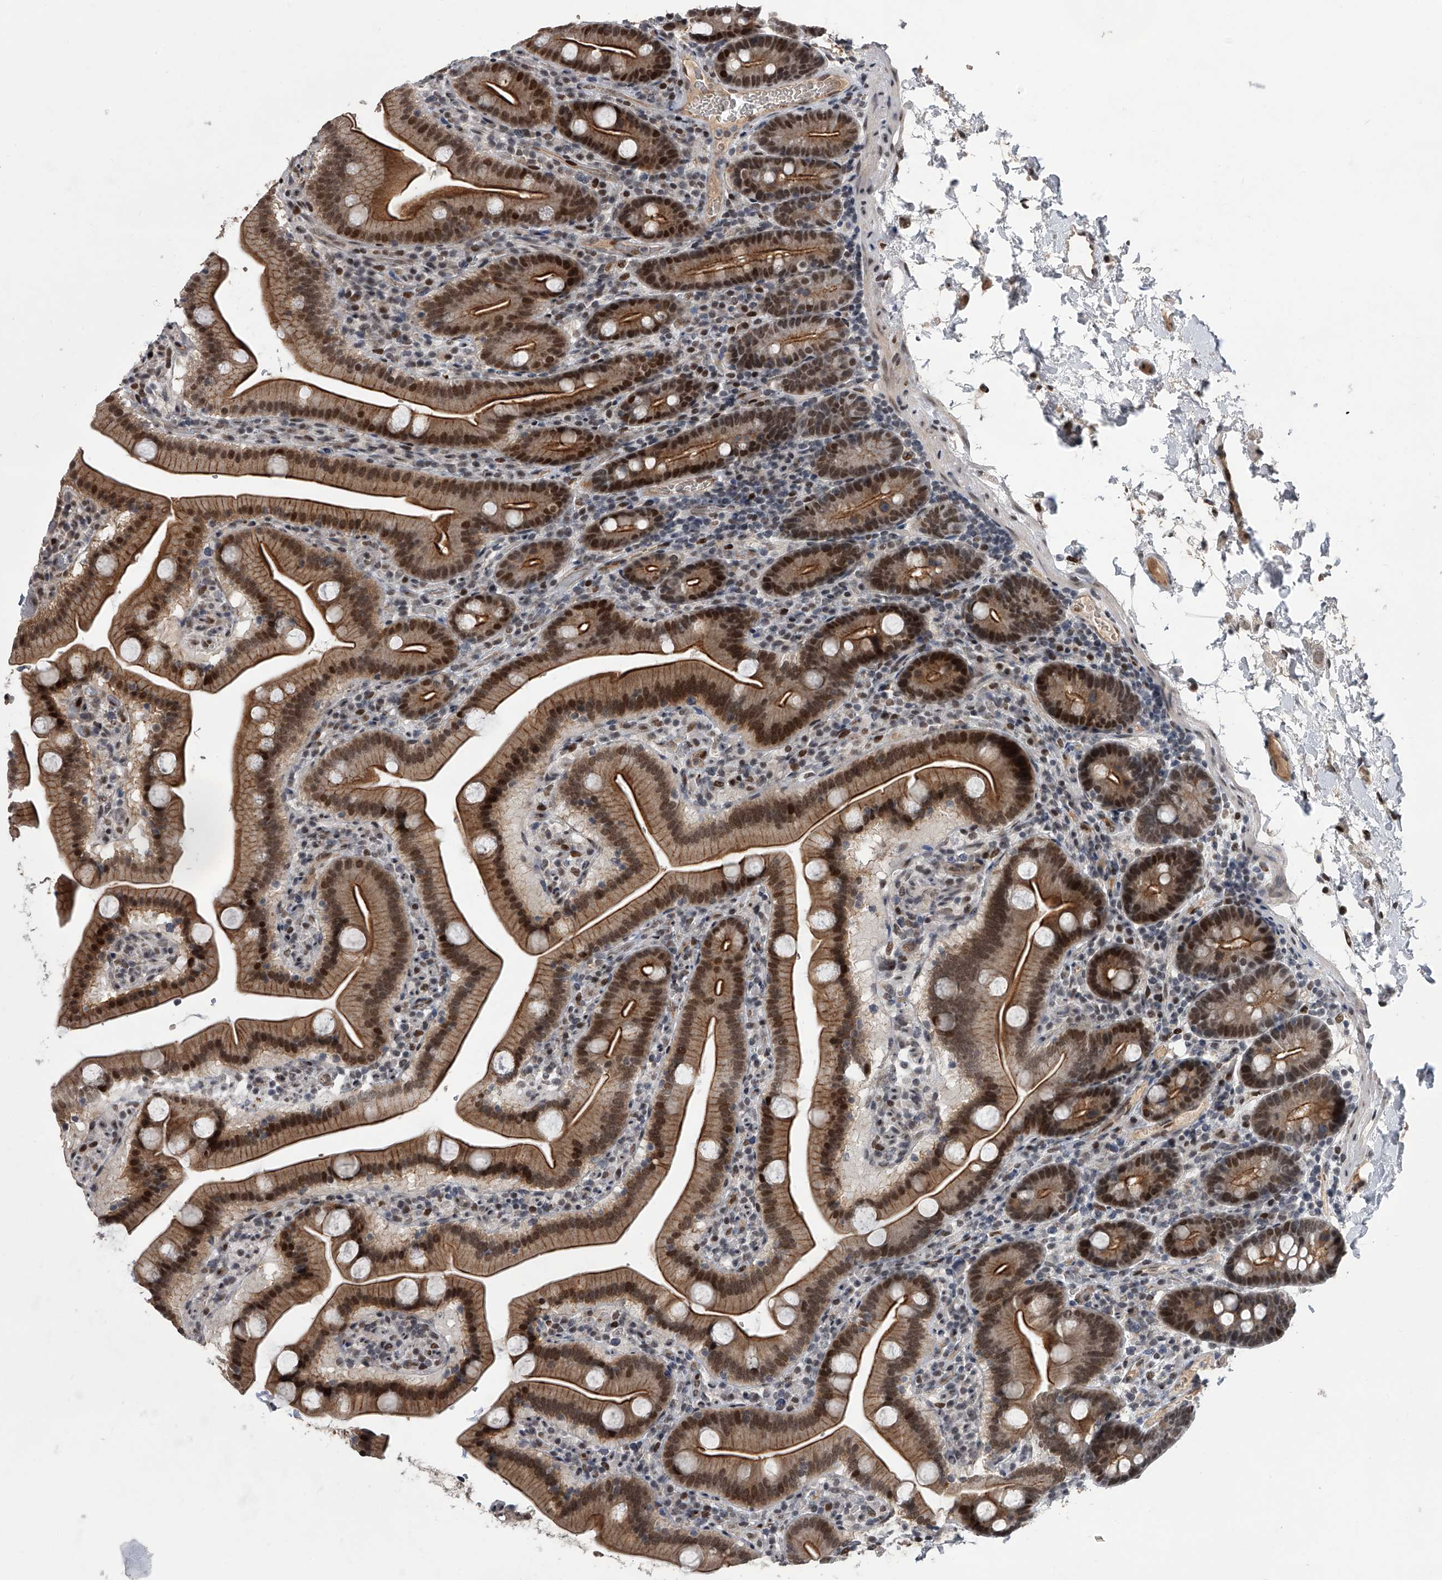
{"staining": {"intensity": "moderate", "quantity": ">75%", "location": "cytoplasmic/membranous,nuclear"}, "tissue": "duodenum", "cell_type": "Glandular cells", "image_type": "normal", "snomed": [{"axis": "morphology", "description": "Normal tissue, NOS"}, {"axis": "topography", "description": "Duodenum"}], "caption": "Immunohistochemistry of unremarkable human duodenum exhibits medium levels of moderate cytoplasmic/membranous,nuclear staining in approximately >75% of glandular cells.", "gene": "ZNF426", "patient": {"sex": "male", "age": 55}}